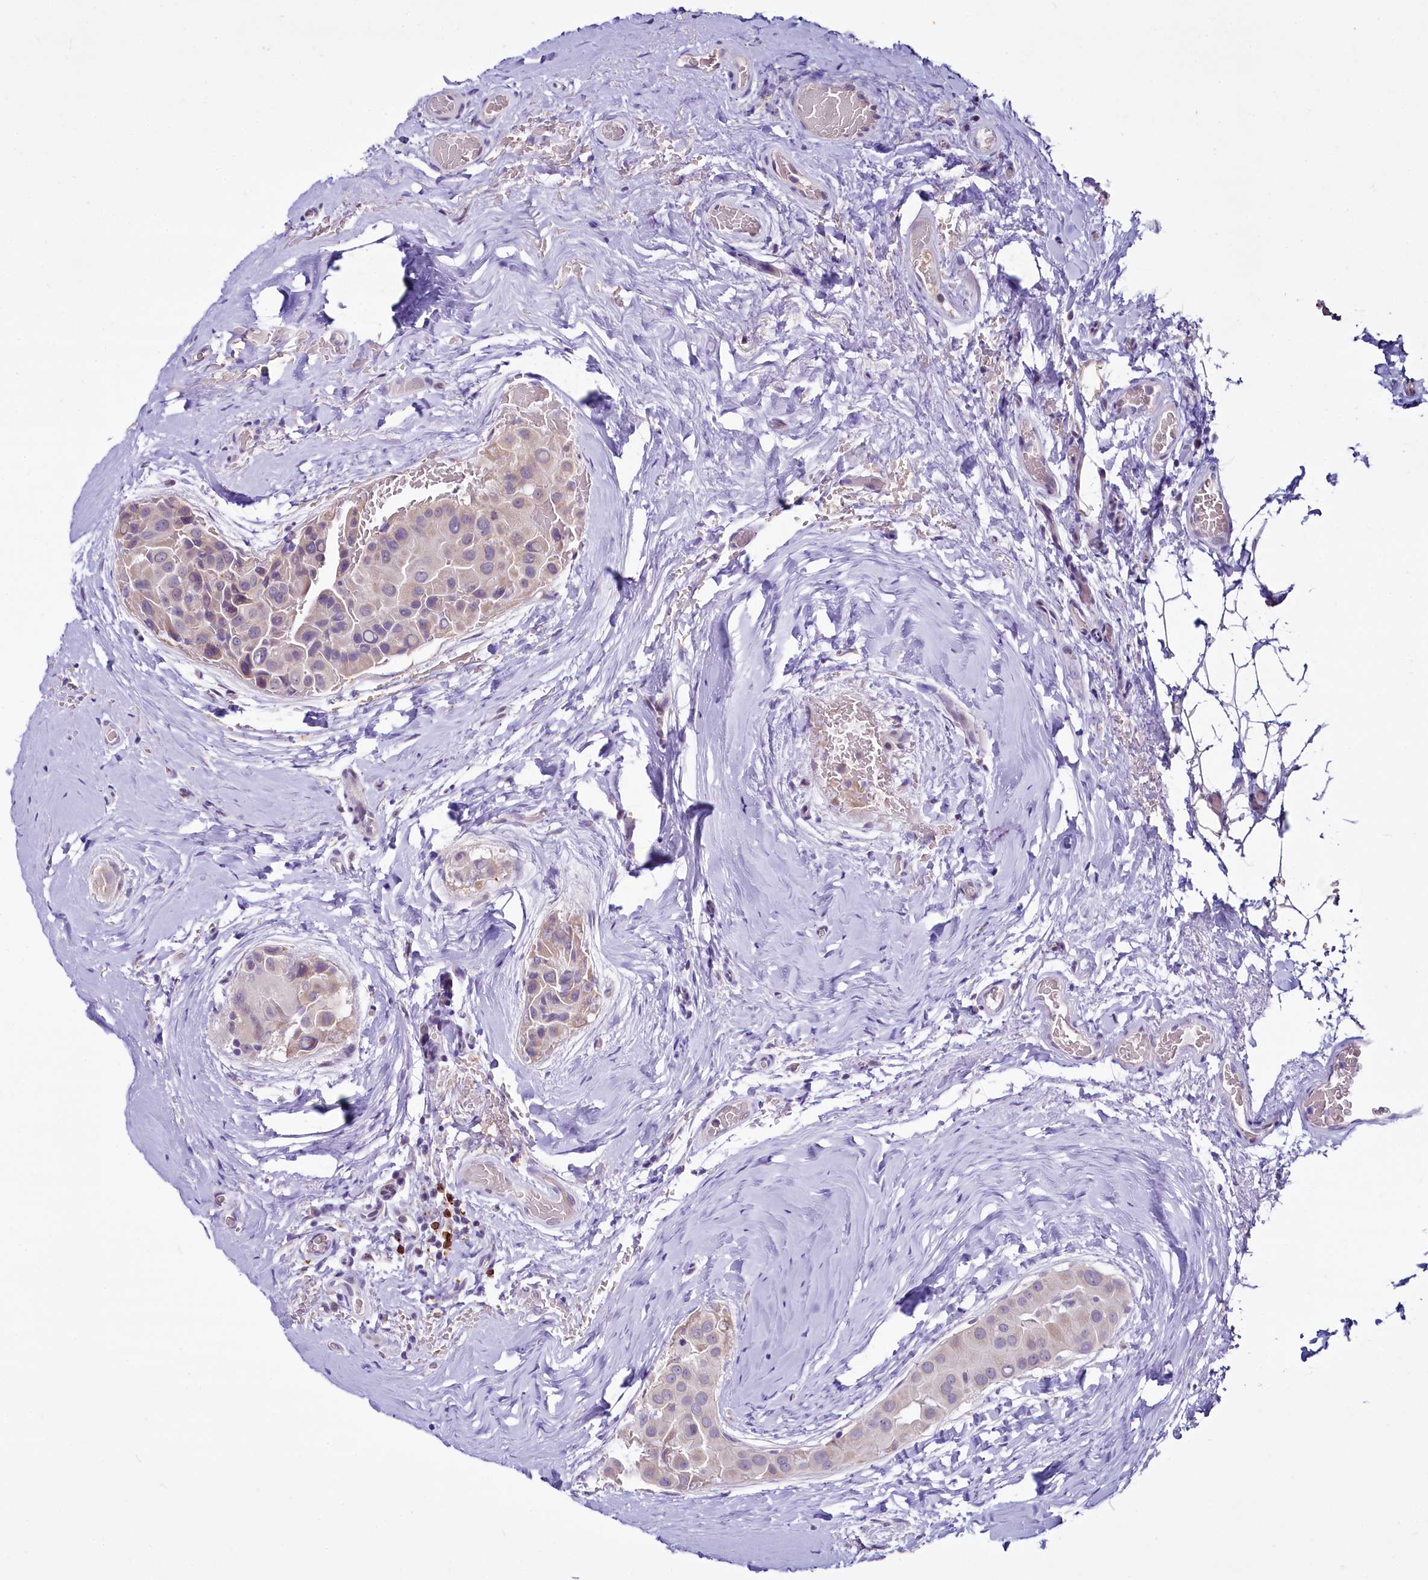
{"staining": {"intensity": "negative", "quantity": "none", "location": "none"}, "tissue": "thyroid cancer", "cell_type": "Tumor cells", "image_type": "cancer", "snomed": [{"axis": "morphology", "description": "Papillary adenocarcinoma, NOS"}, {"axis": "topography", "description": "Thyroid gland"}], "caption": "DAB immunohistochemical staining of papillary adenocarcinoma (thyroid) shows no significant staining in tumor cells.", "gene": "BANK1", "patient": {"sex": "male", "age": 33}}